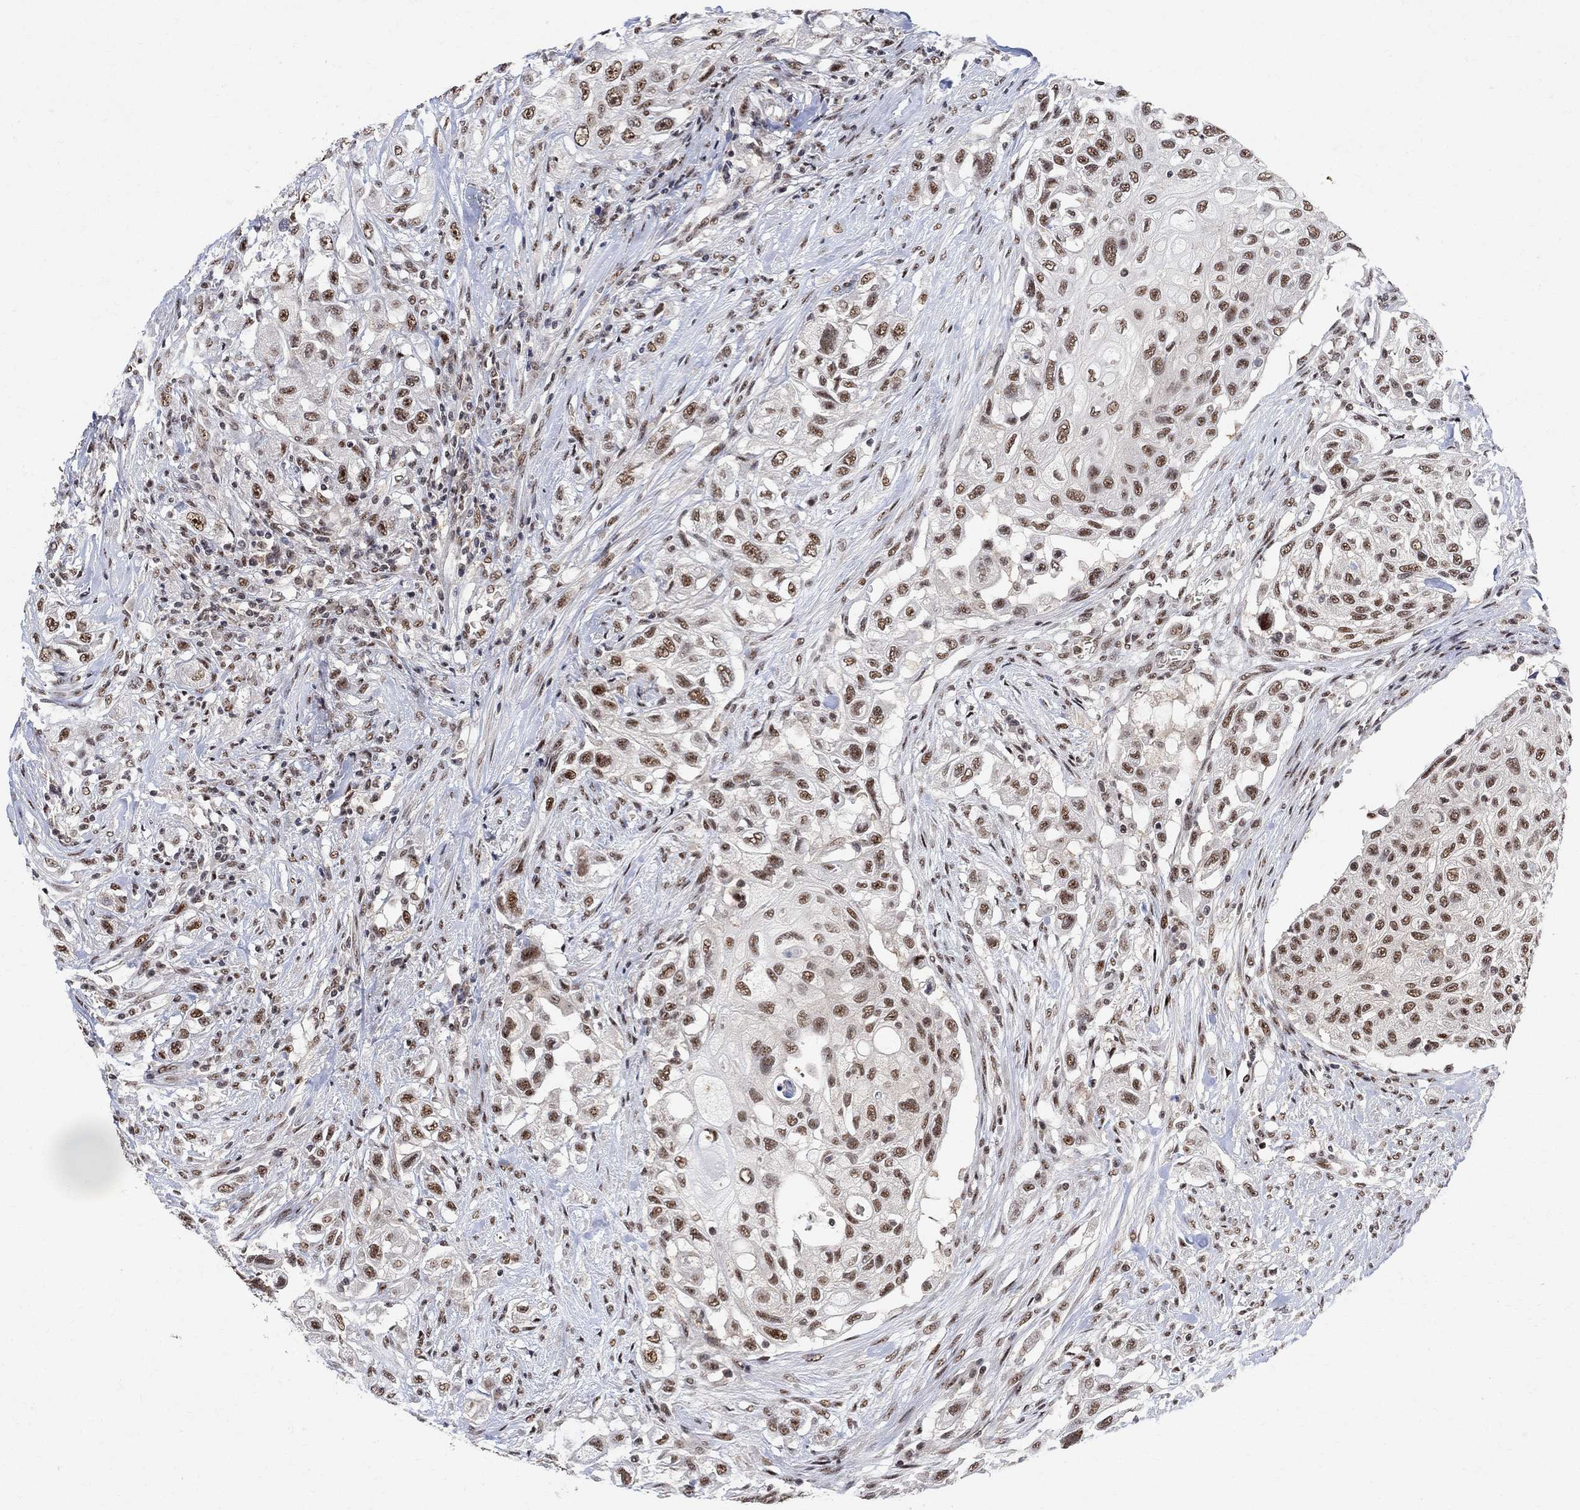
{"staining": {"intensity": "moderate", "quantity": ">75%", "location": "nuclear"}, "tissue": "urothelial cancer", "cell_type": "Tumor cells", "image_type": "cancer", "snomed": [{"axis": "morphology", "description": "Urothelial carcinoma, High grade"}, {"axis": "topography", "description": "Urinary bladder"}], "caption": "A high-resolution photomicrograph shows IHC staining of urothelial carcinoma (high-grade), which displays moderate nuclear staining in about >75% of tumor cells.", "gene": "E4F1", "patient": {"sex": "female", "age": 56}}